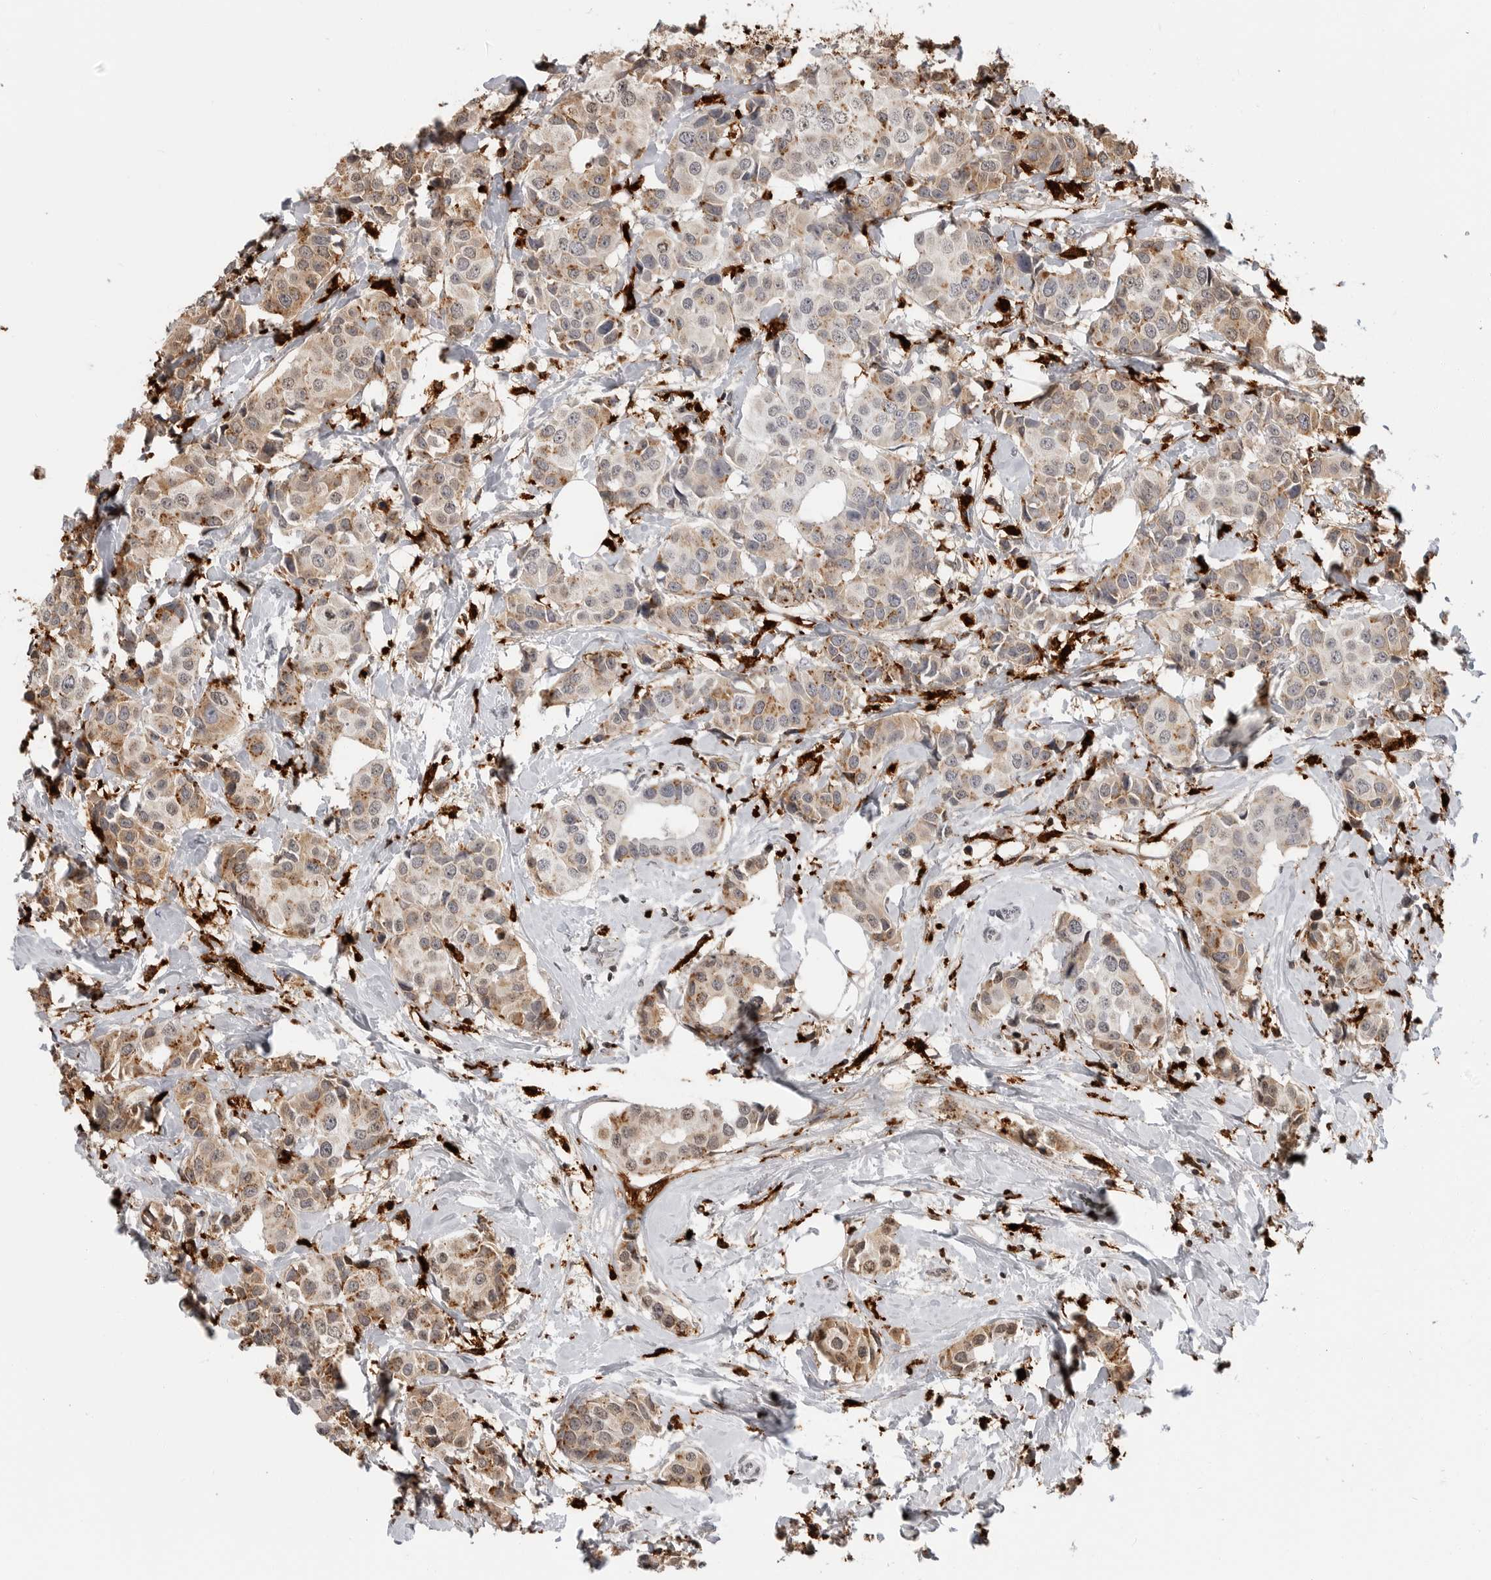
{"staining": {"intensity": "moderate", "quantity": "25%-75%", "location": "cytoplasmic/membranous"}, "tissue": "breast cancer", "cell_type": "Tumor cells", "image_type": "cancer", "snomed": [{"axis": "morphology", "description": "Normal tissue, NOS"}, {"axis": "morphology", "description": "Duct carcinoma"}, {"axis": "topography", "description": "Breast"}], "caption": "High-power microscopy captured an immunohistochemistry (IHC) micrograph of breast cancer (invasive ductal carcinoma), revealing moderate cytoplasmic/membranous expression in about 25%-75% of tumor cells.", "gene": "IFI30", "patient": {"sex": "female", "age": 39}}